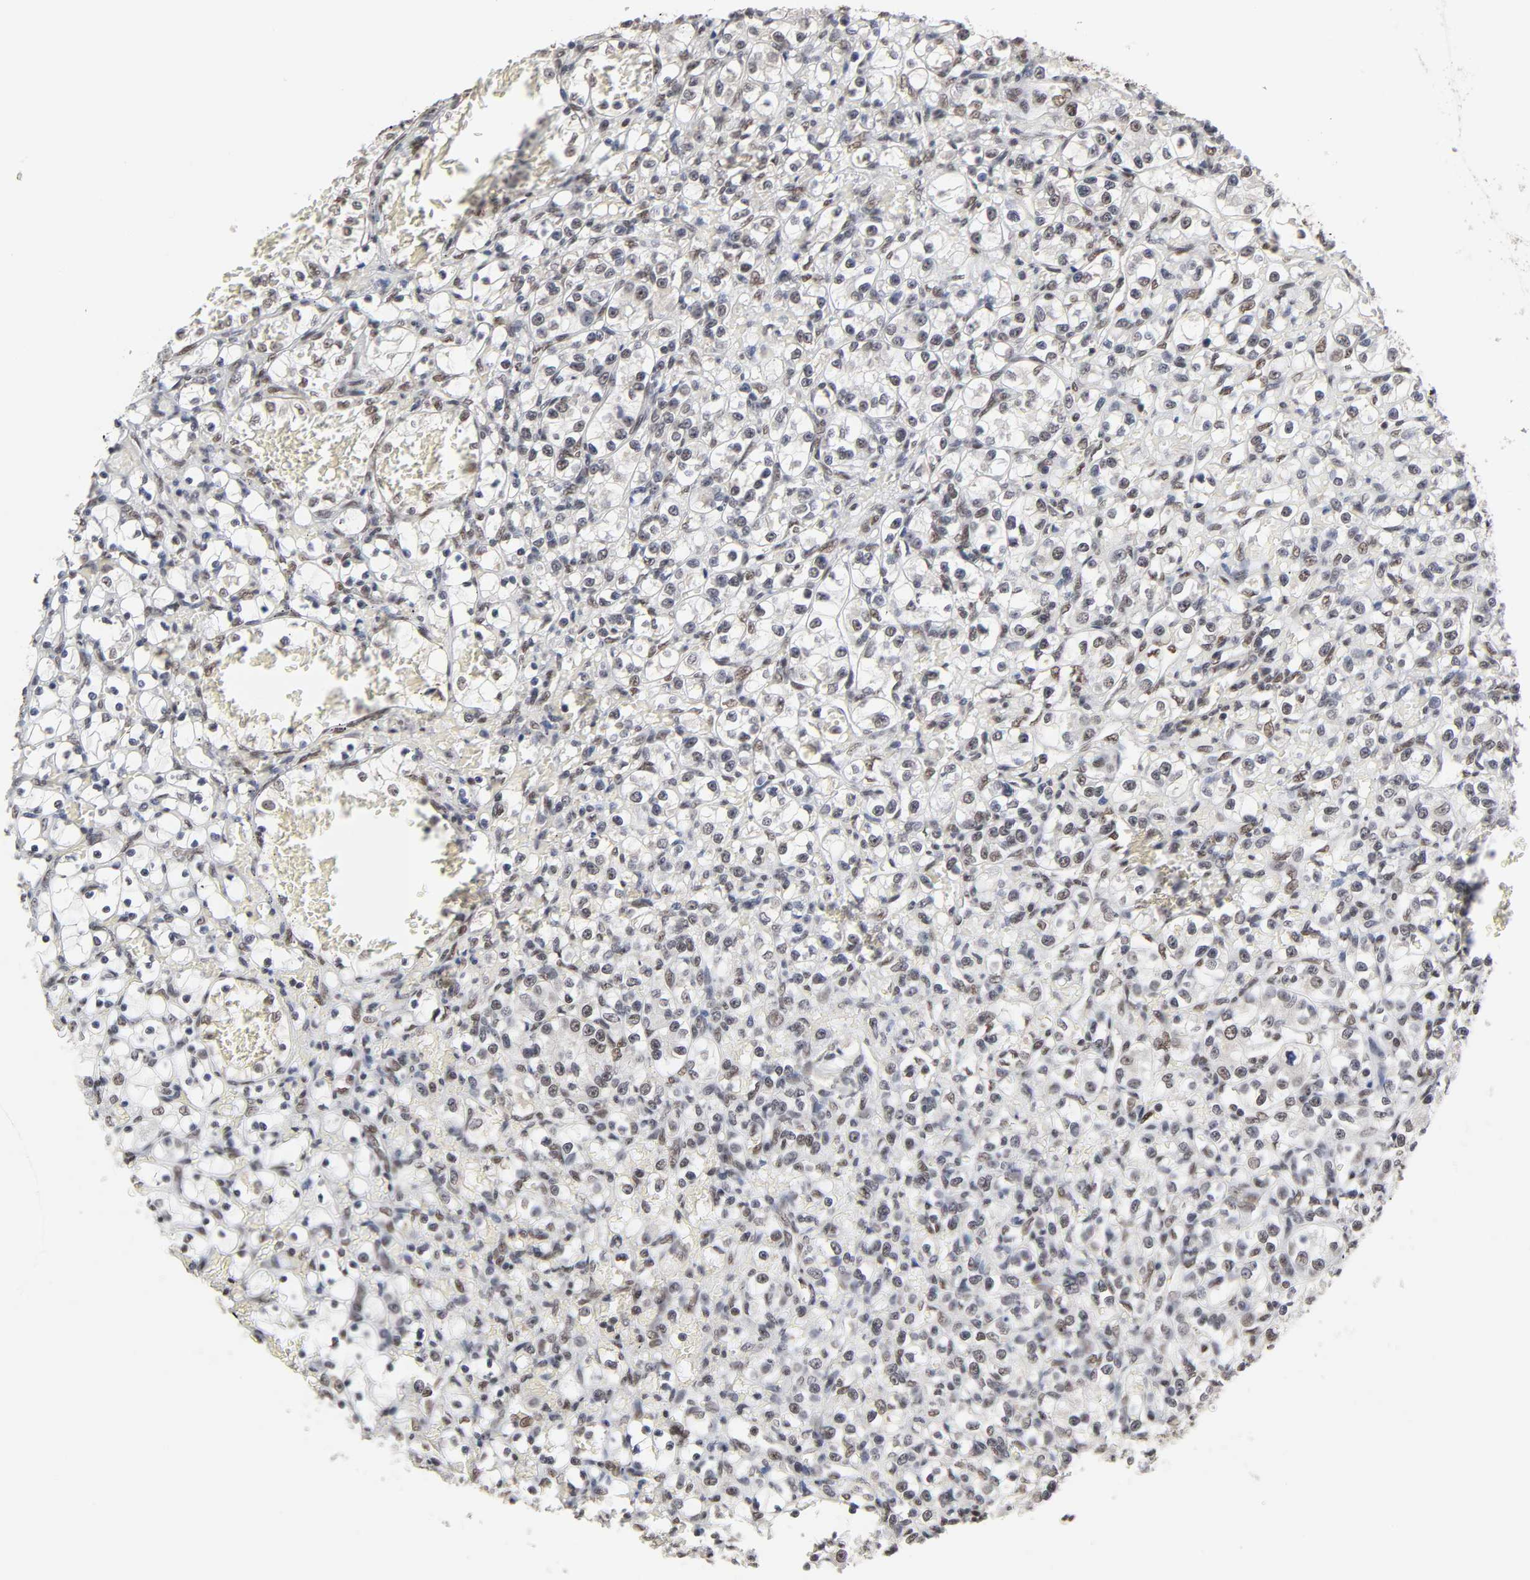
{"staining": {"intensity": "weak", "quantity": ">75%", "location": "nuclear"}, "tissue": "renal cancer", "cell_type": "Tumor cells", "image_type": "cancer", "snomed": [{"axis": "morphology", "description": "Adenocarcinoma, NOS"}, {"axis": "topography", "description": "Kidney"}], "caption": "Brown immunohistochemical staining in renal adenocarcinoma reveals weak nuclear expression in about >75% of tumor cells. Nuclei are stained in blue.", "gene": "TRIM33", "patient": {"sex": "female", "age": 69}}